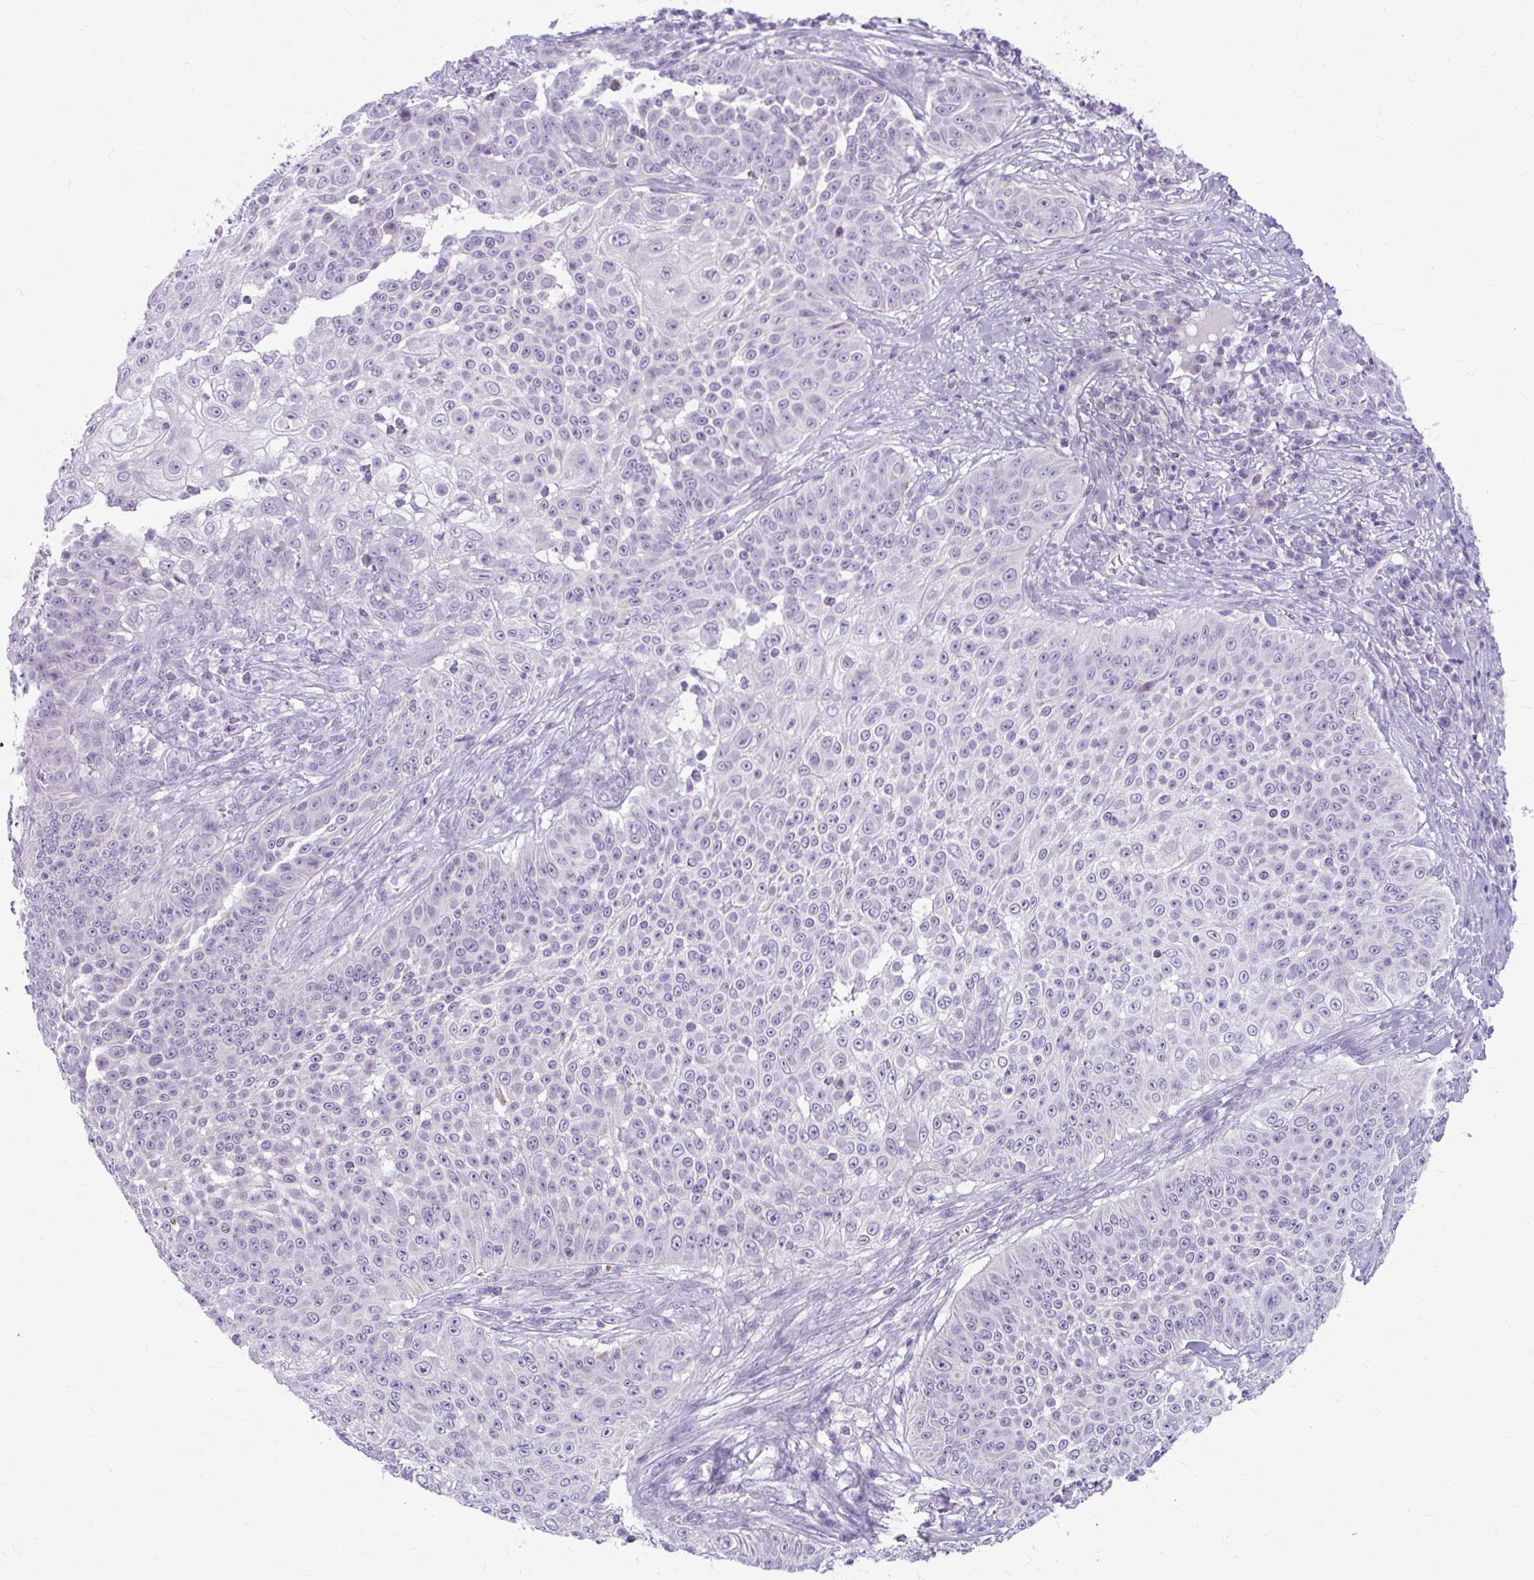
{"staining": {"intensity": "negative", "quantity": "none", "location": "none"}, "tissue": "skin cancer", "cell_type": "Tumor cells", "image_type": "cancer", "snomed": [{"axis": "morphology", "description": "Squamous cell carcinoma, NOS"}, {"axis": "topography", "description": "Skin"}], "caption": "The histopathology image demonstrates no staining of tumor cells in squamous cell carcinoma (skin).", "gene": "CHIA", "patient": {"sex": "male", "age": 24}}